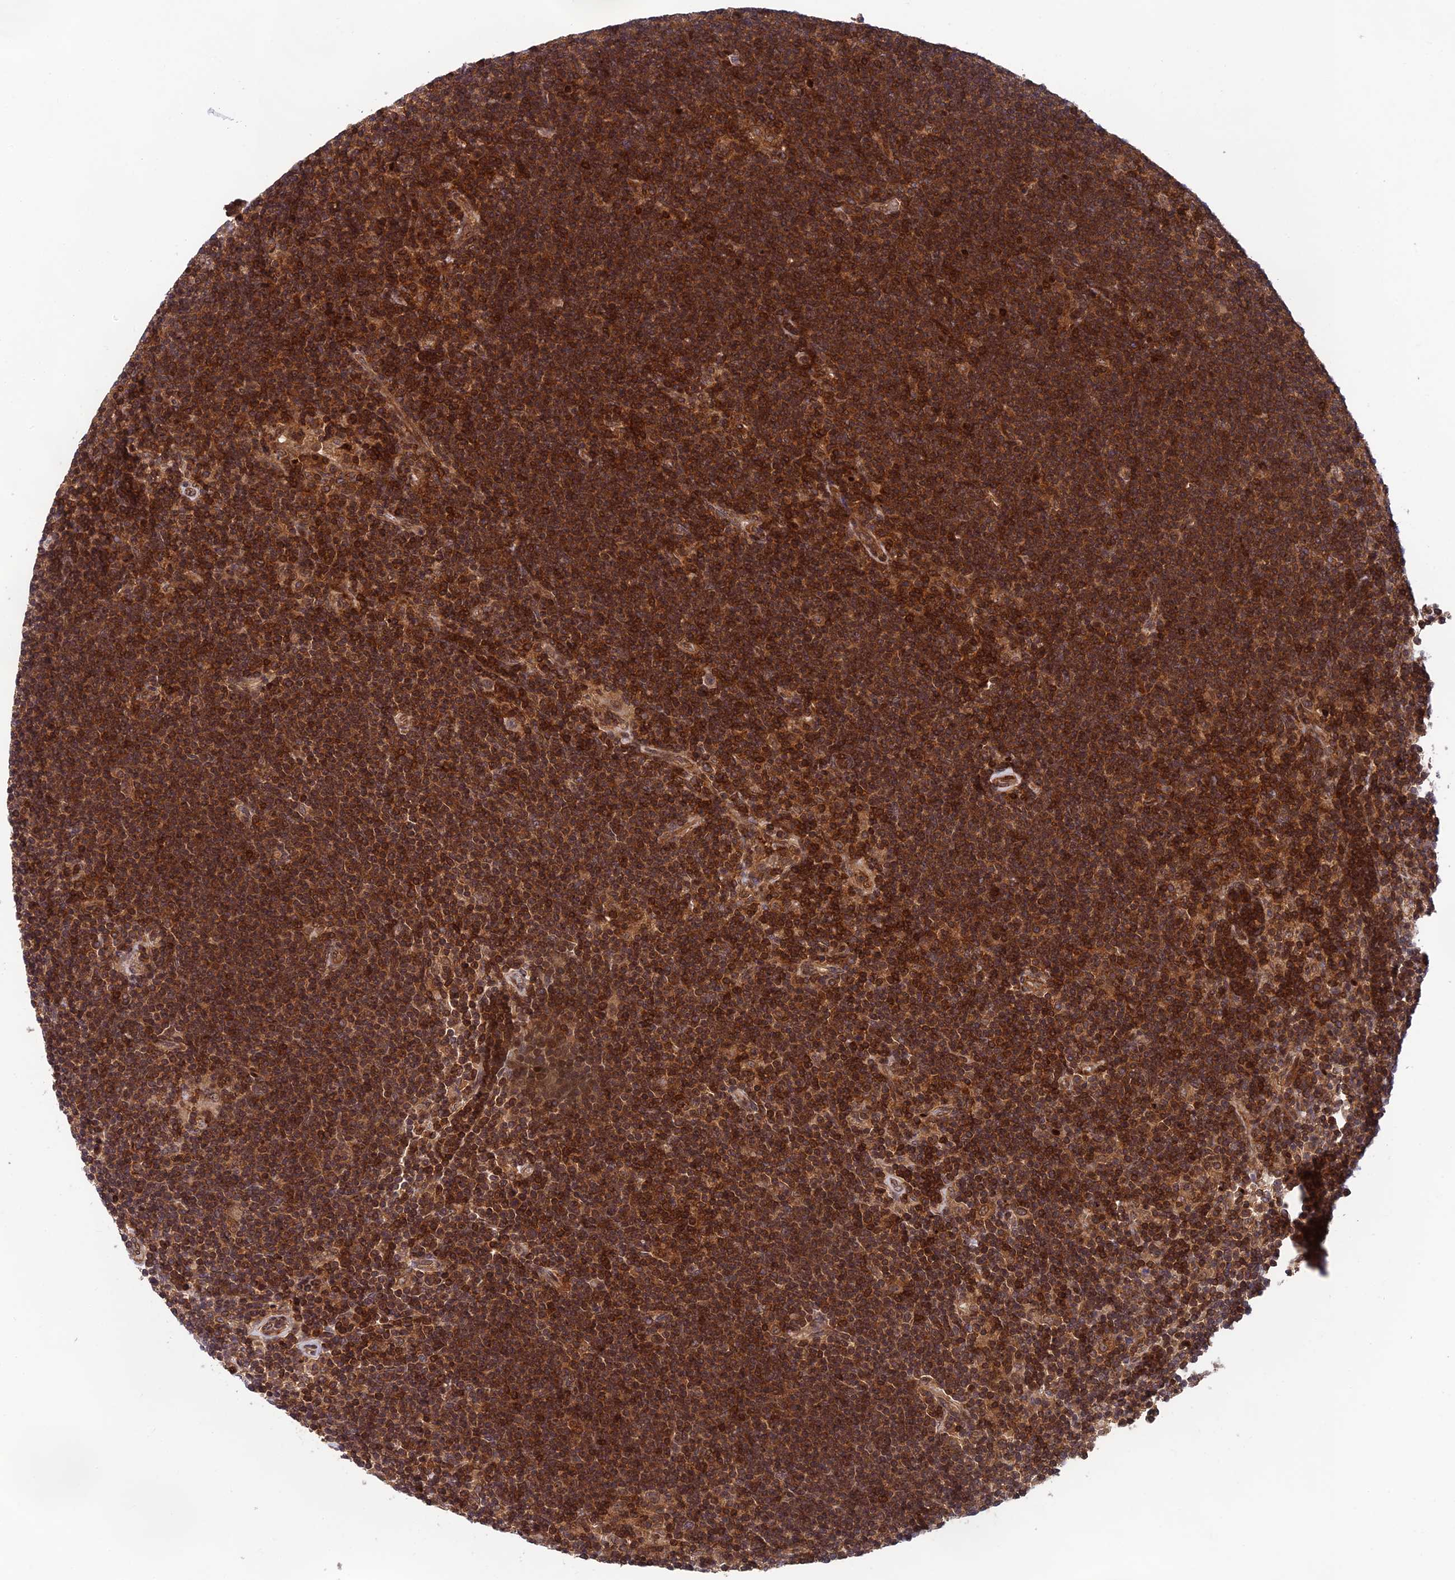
{"staining": {"intensity": "moderate", "quantity": ">75%", "location": "cytoplasmic/membranous"}, "tissue": "lymphoma", "cell_type": "Tumor cells", "image_type": "cancer", "snomed": [{"axis": "morphology", "description": "Hodgkin's disease, NOS"}, {"axis": "topography", "description": "Lymph node"}], "caption": "Immunohistochemistry (IHC) of Hodgkin's disease reveals medium levels of moderate cytoplasmic/membranous staining in about >75% of tumor cells. The protein is shown in brown color, while the nuclei are stained blue.", "gene": "OSBPL1A", "patient": {"sex": "female", "age": 57}}